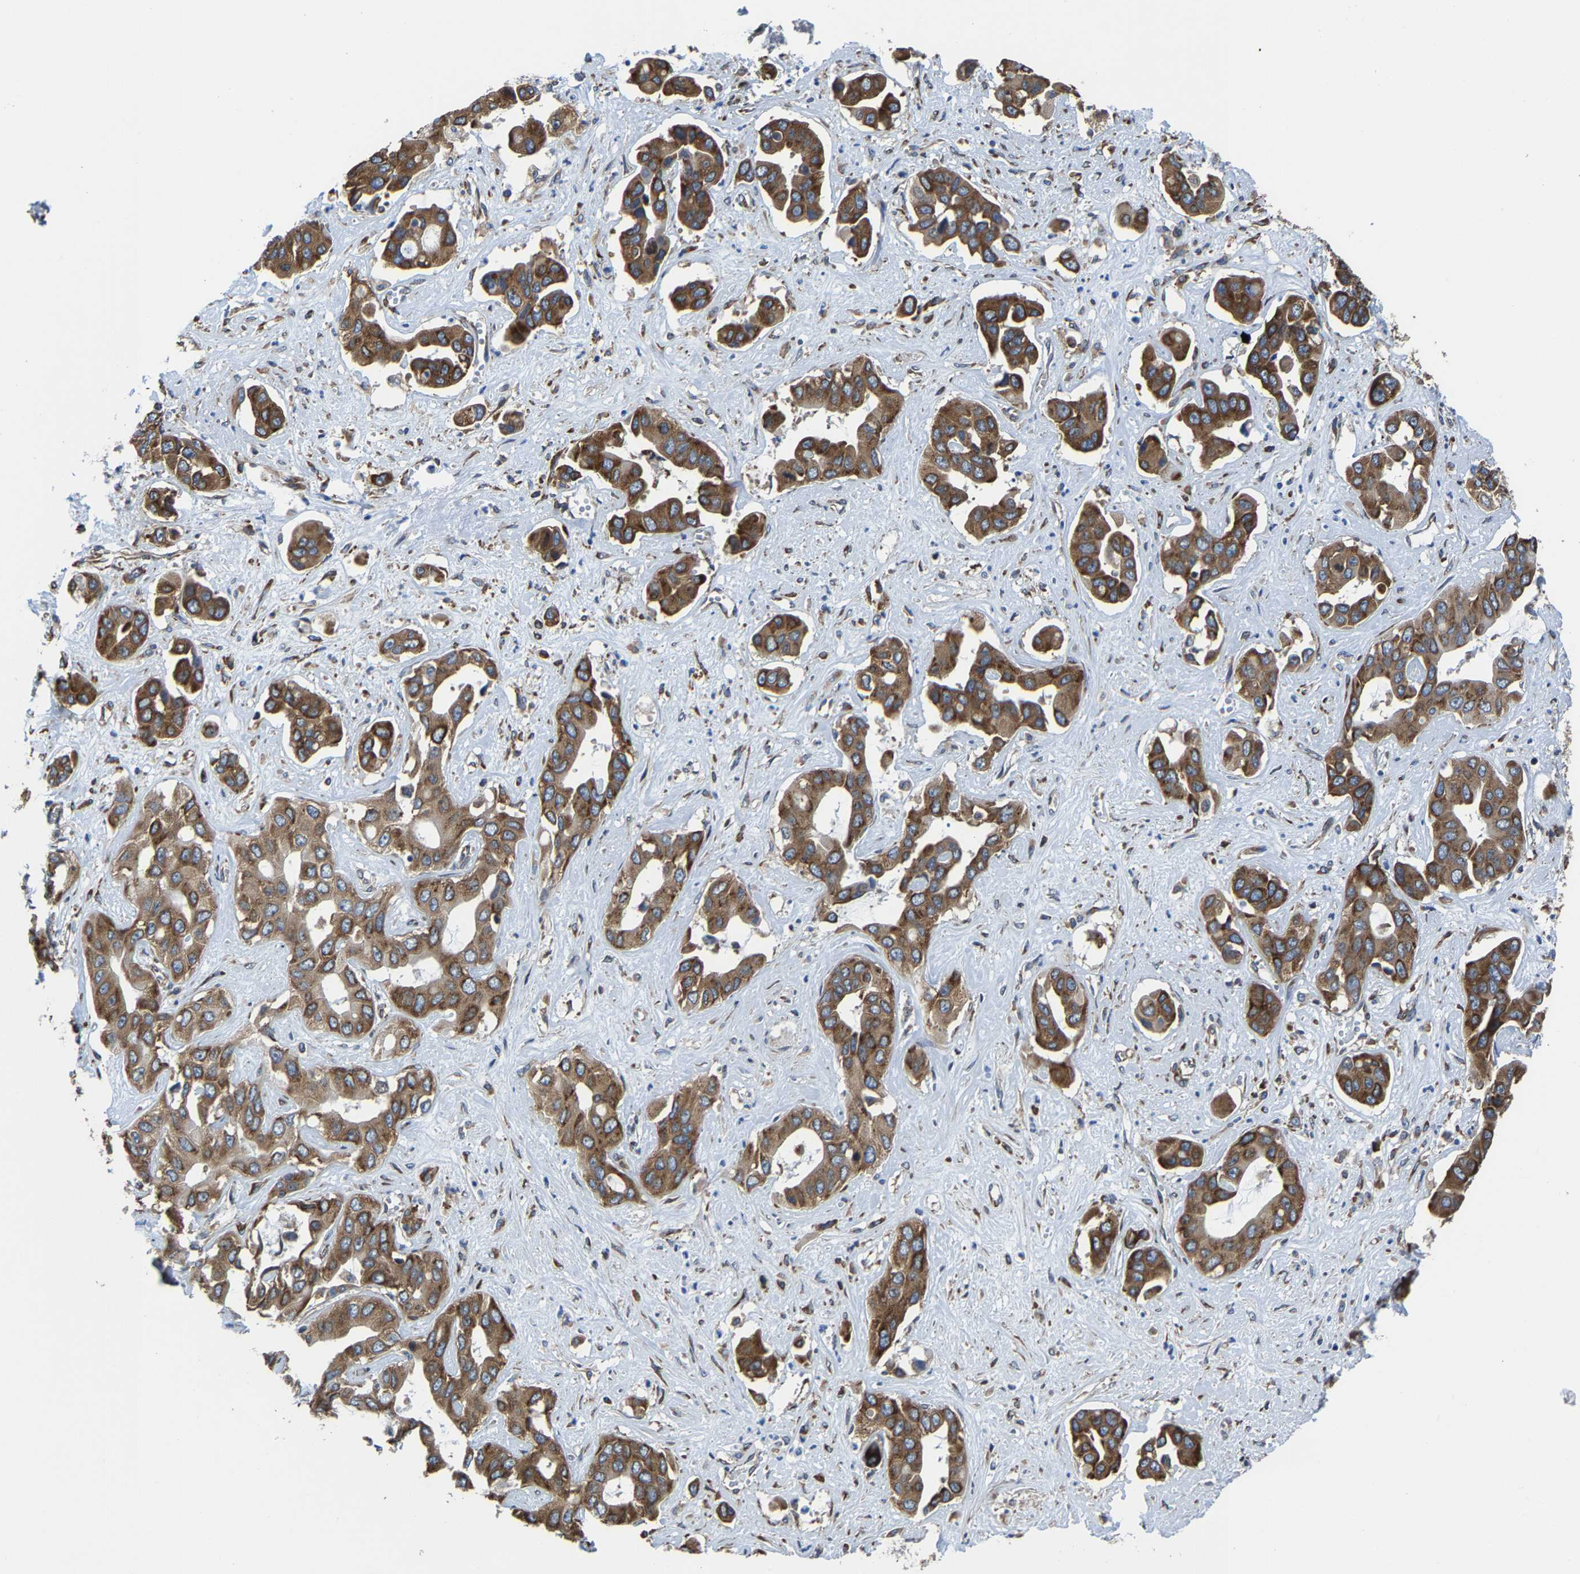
{"staining": {"intensity": "strong", "quantity": ">75%", "location": "cytoplasmic/membranous"}, "tissue": "liver cancer", "cell_type": "Tumor cells", "image_type": "cancer", "snomed": [{"axis": "morphology", "description": "Cholangiocarcinoma"}, {"axis": "topography", "description": "Liver"}], "caption": "The histopathology image reveals immunohistochemical staining of liver cholangiocarcinoma. There is strong cytoplasmic/membranous staining is present in about >75% of tumor cells. (DAB (3,3'-diaminobenzidine) = brown stain, brightfield microscopy at high magnification).", "gene": "G3BP2", "patient": {"sex": "female", "age": 52}}